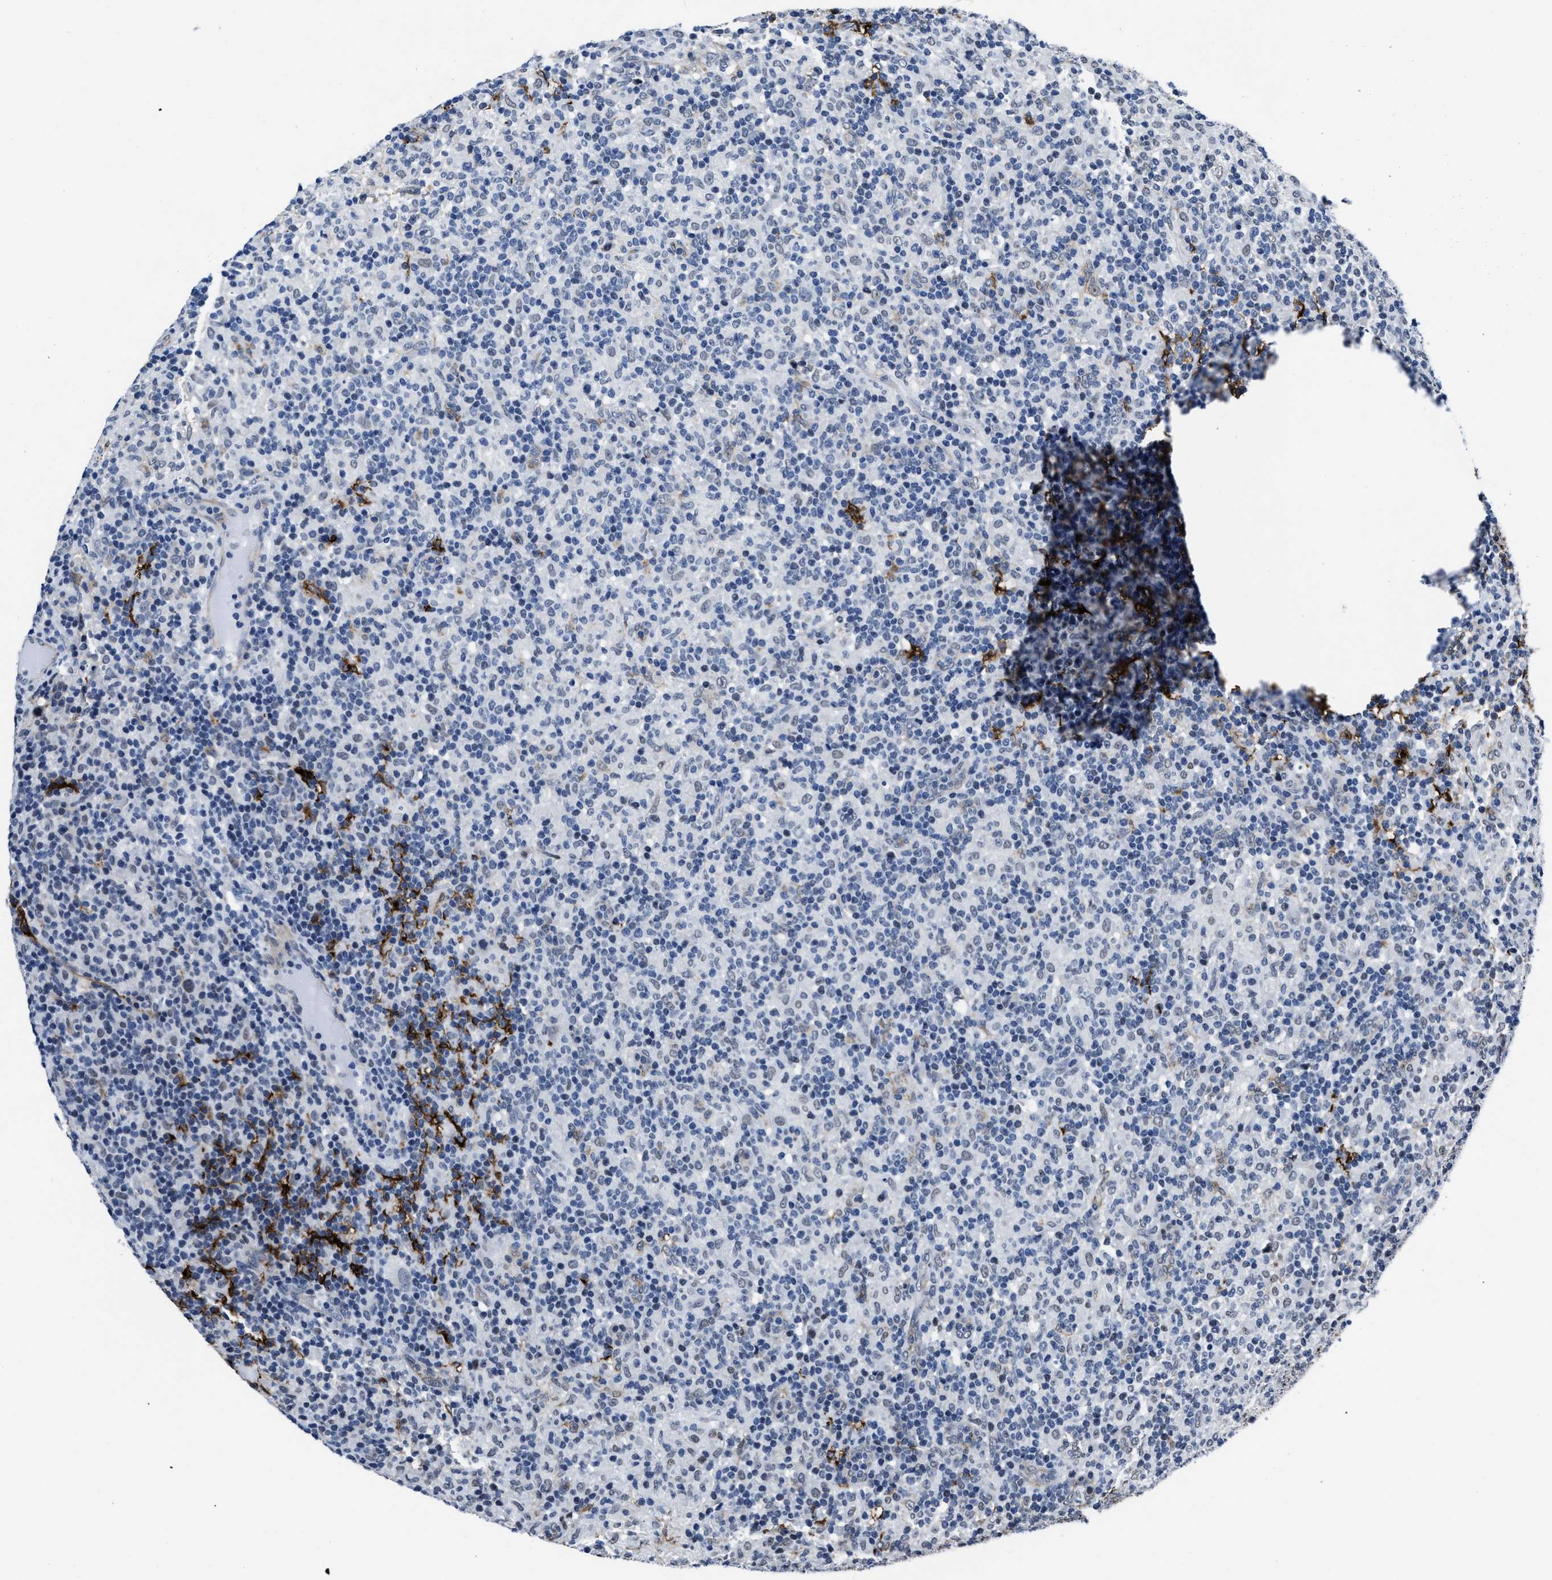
{"staining": {"intensity": "negative", "quantity": "none", "location": "none"}, "tissue": "lymphoma", "cell_type": "Tumor cells", "image_type": "cancer", "snomed": [{"axis": "morphology", "description": "Hodgkin's disease, NOS"}, {"axis": "topography", "description": "Lymph node"}], "caption": "Immunohistochemical staining of lymphoma displays no significant staining in tumor cells.", "gene": "MARCKSL1", "patient": {"sex": "male", "age": 70}}